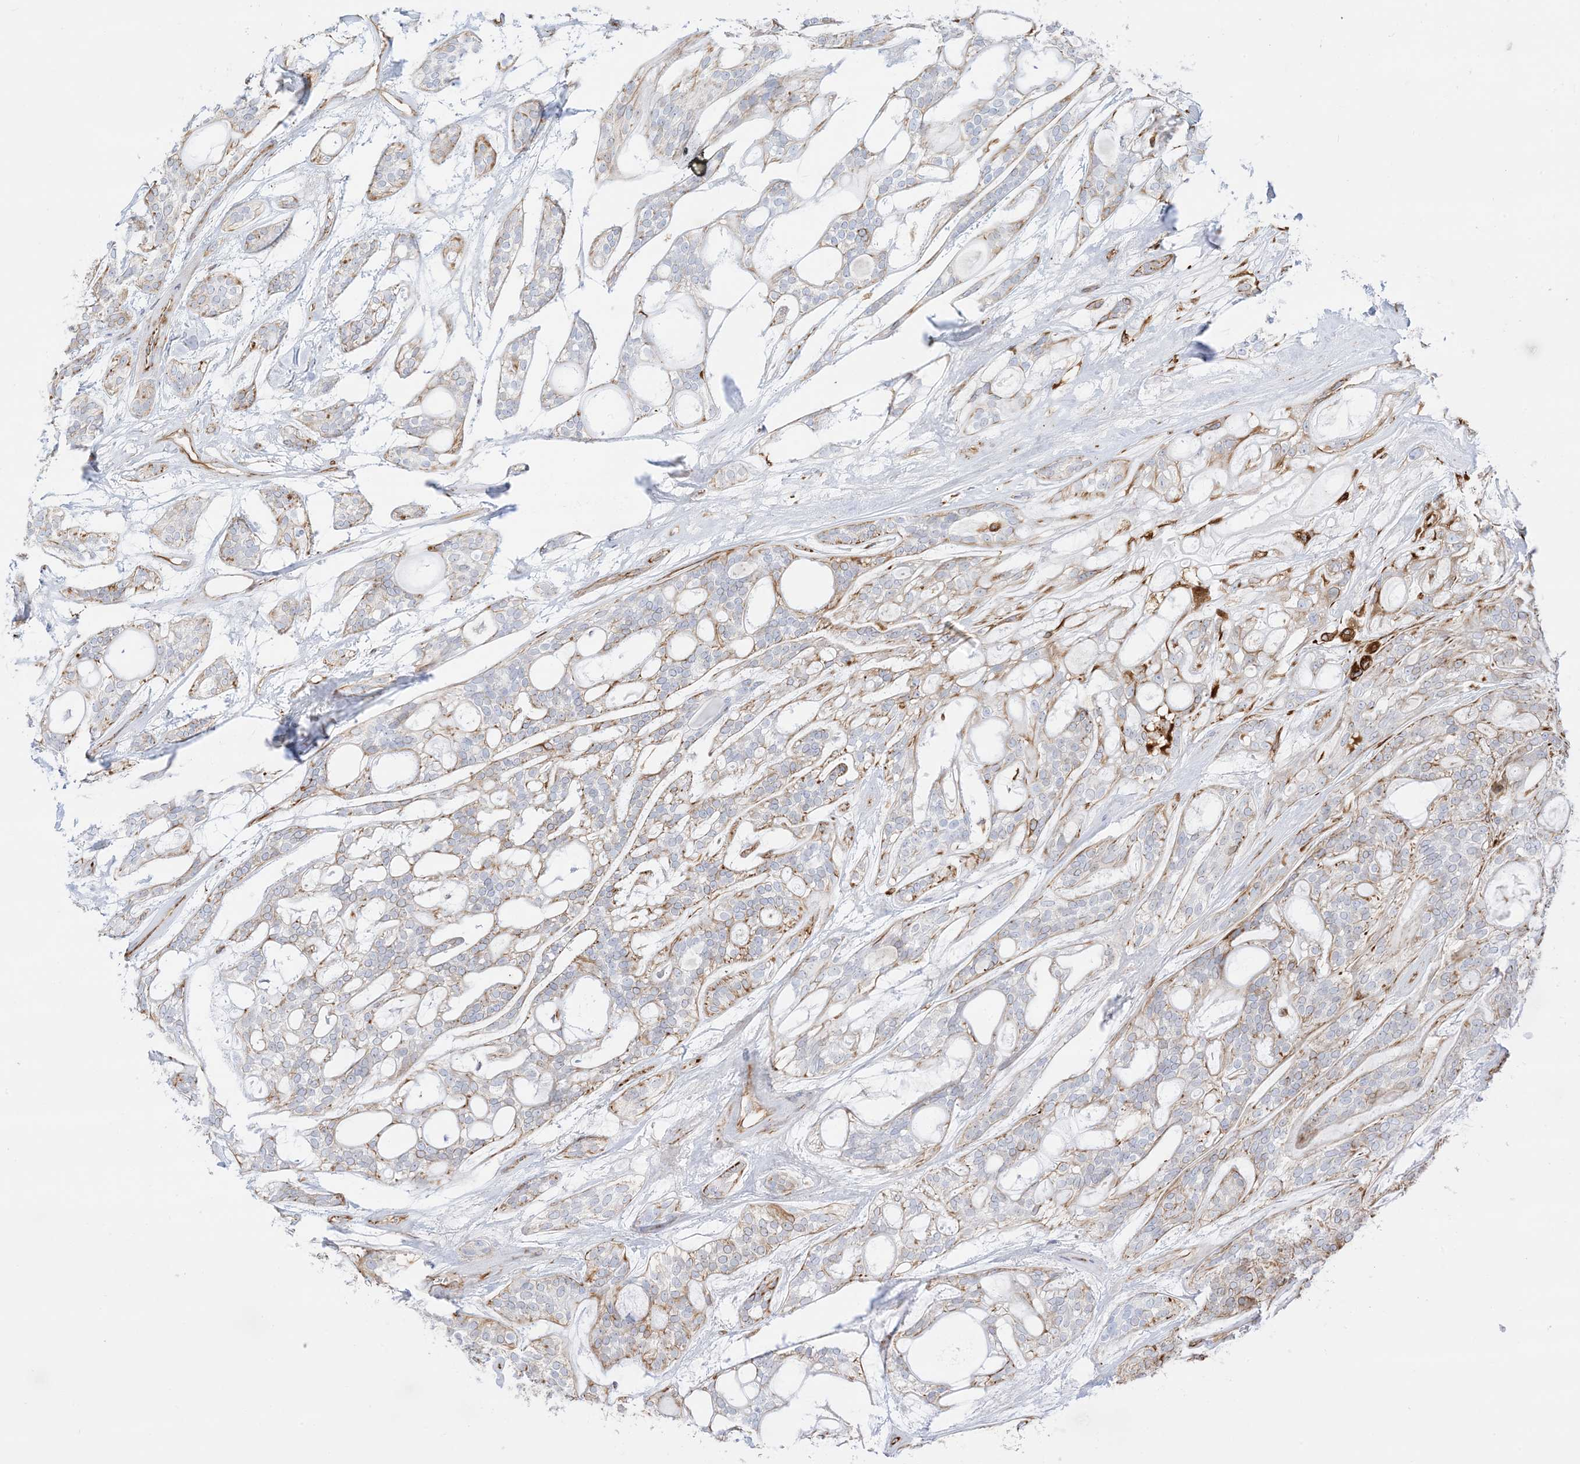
{"staining": {"intensity": "moderate", "quantity": "25%-75%", "location": "cytoplasmic/membranous"}, "tissue": "head and neck cancer", "cell_type": "Tumor cells", "image_type": "cancer", "snomed": [{"axis": "morphology", "description": "Adenocarcinoma, NOS"}, {"axis": "topography", "description": "Head-Neck"}], "caption": "IHC of adenocarcinoma (head and neck) shows medium levels of moderate cytoplasmic/membranous expression in about 25%-75% of tumor cells.", "gene": "PID1", "patient": {"sex": "male", "age": 66}}